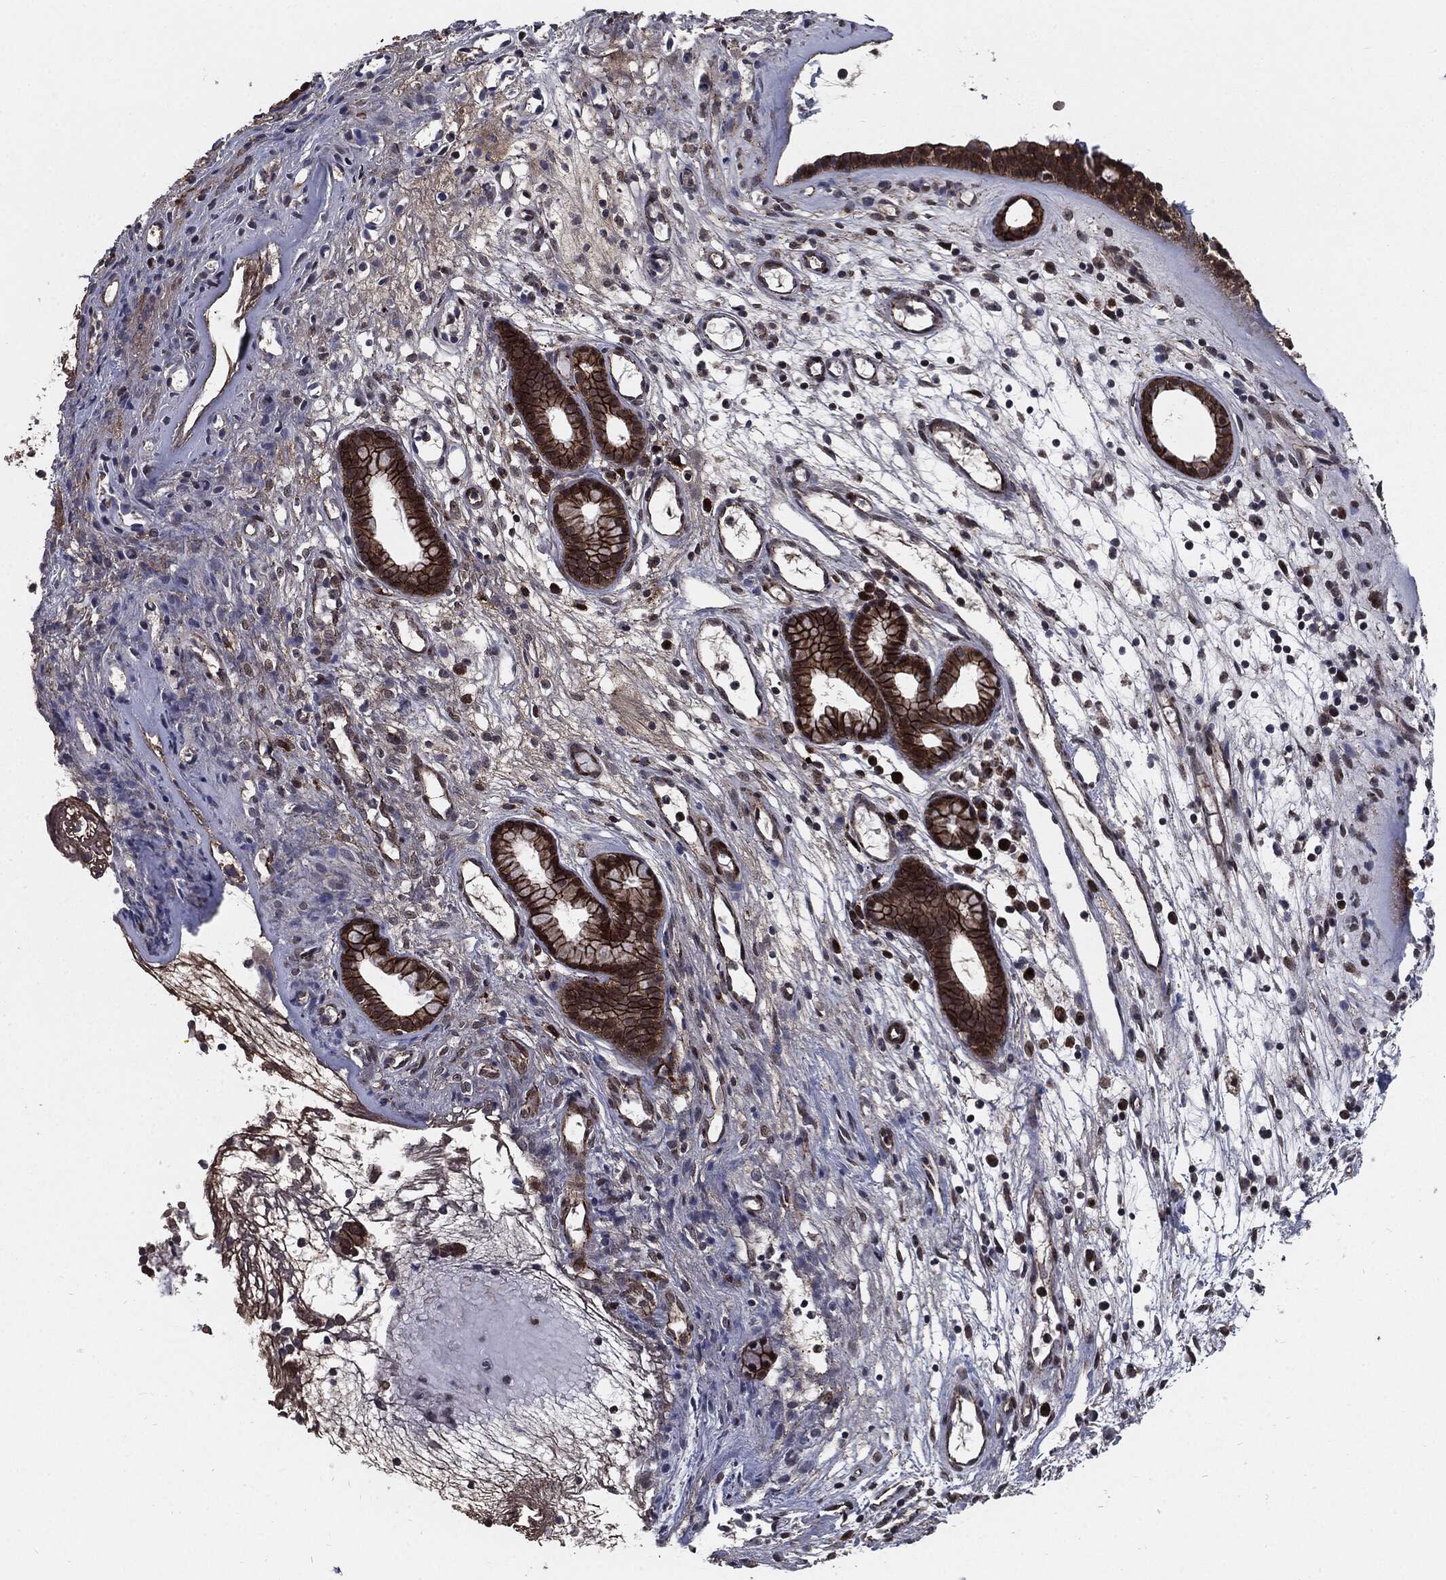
{"staining": {"intensity": "strong", "quantity": ">75%", "location": "cytoplasmic/membranous"}, "tissue": "nasopharynx", "cell_type": "Respiratory epithelial cells", "image_type": "normal", "snomed": [{"axis": "morphology", "description": "Normal tissue, NOS"}, {"axis": "morphology", "description": "Polyp, NOS"}, {"axis": "topography", "description": "Nasopharynx"}], "caption": "Respiratory epithelial cells reveal high levels of strong cytoplasmic/membranous positivity in about >75% of cells in benign nasopharynx. Ihc stains the protein in brown and the nuclei are stained blue.", "gene": "PTPA", "patient": {"sex": "female", "age": 56}}